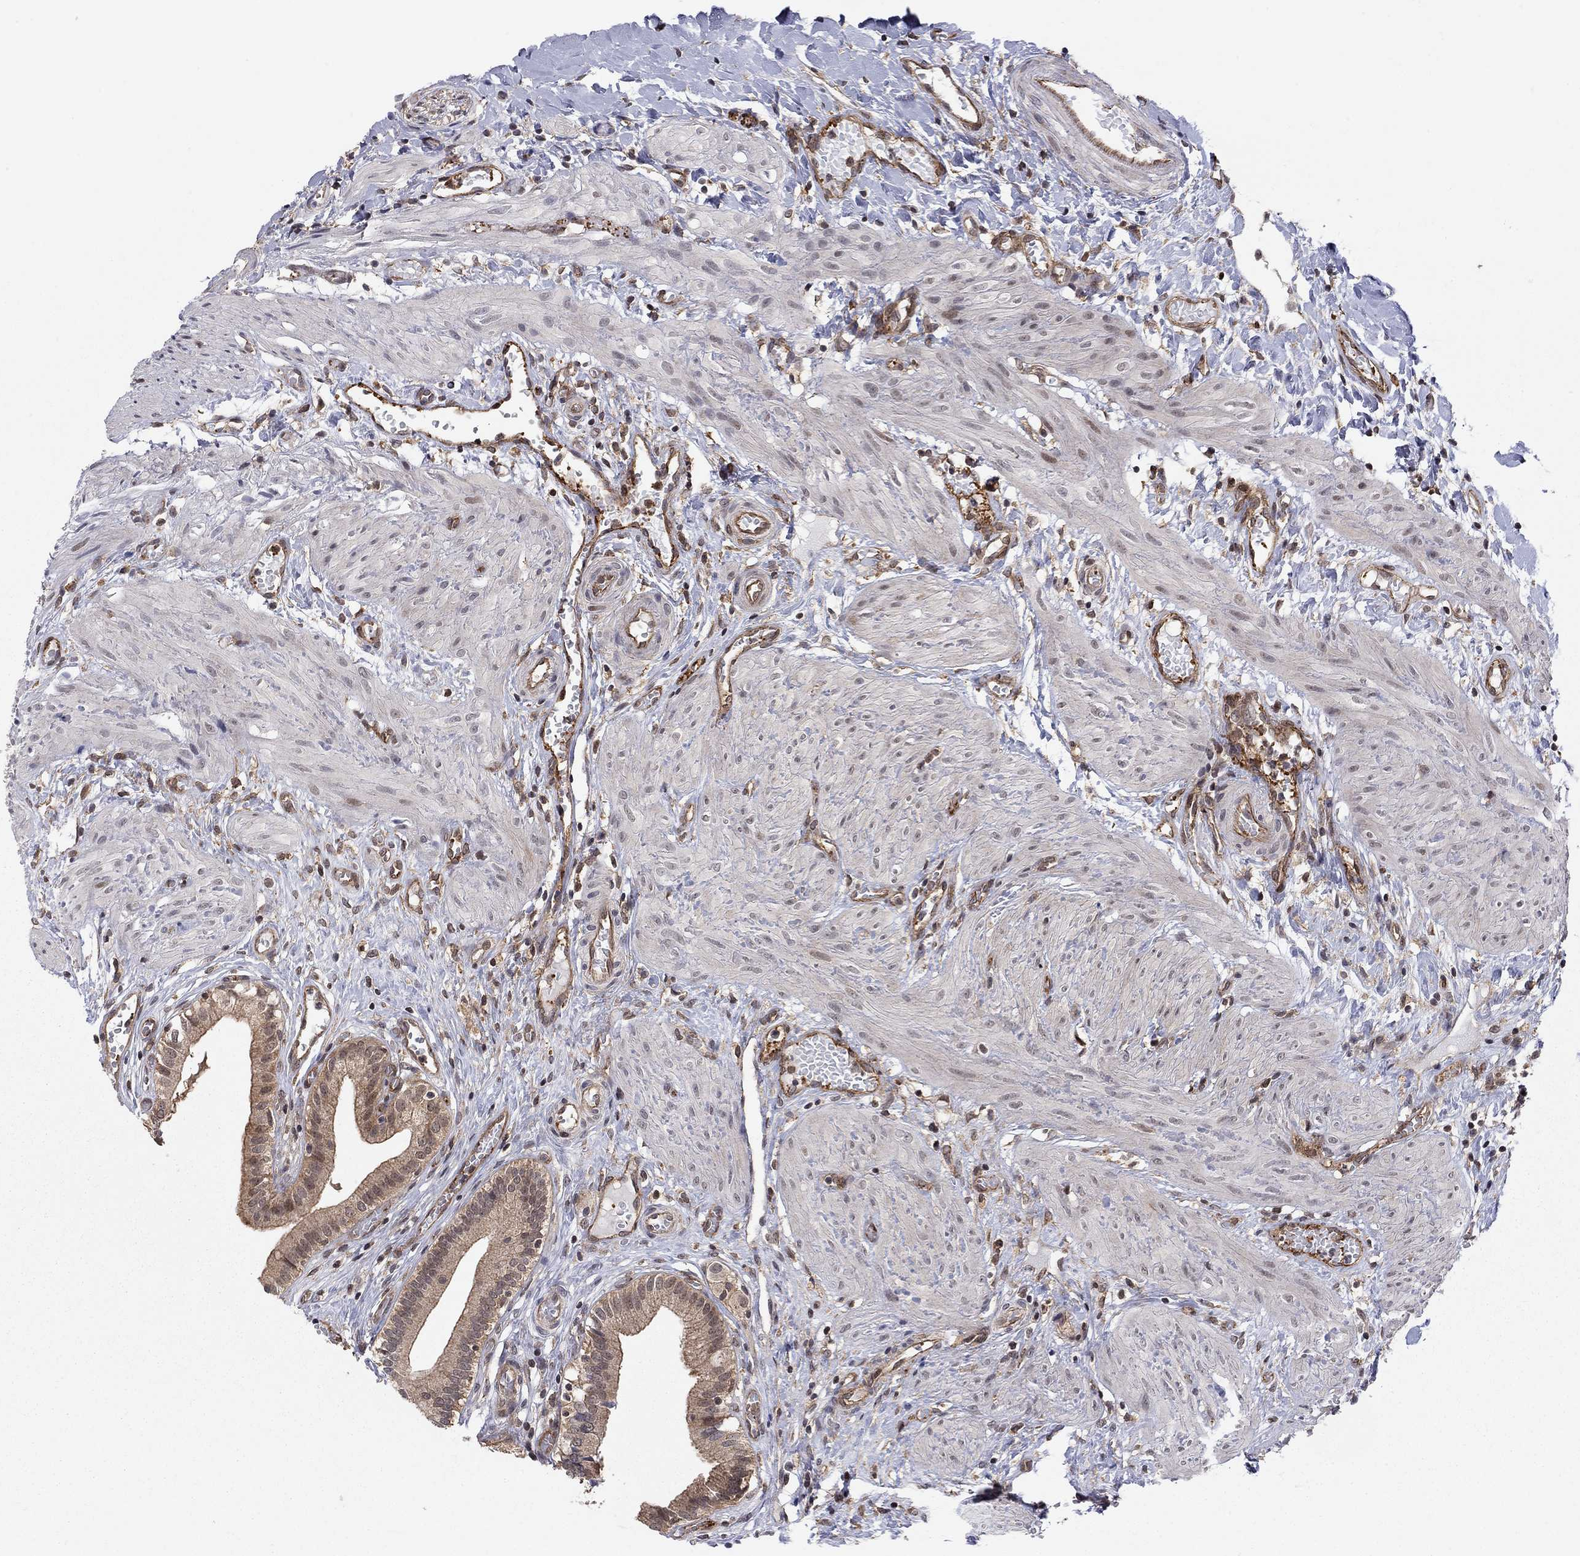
{"staining": {"intensity": "moderate", "quantity": "25%-75%", "location": "cytoplasmic/membranous"}, "tissue": "gallbladder", "cell_type": "Glandular cells", "image_type": "normal", "snomed": [{"axis": "morphology", "description": "Normal tissue, NOS"}, {"axis": "topography", "description": "Gallbladder"}], "caption": "Benign gallbladder reveals moderate cytoplasmic/membranous staining in about 25%-75% of glandular cells The staining is performed using DAB brown chromogen to label protein expression. The nuclei are counter-stained blue using hematoxylin..", "gene": "TDP1", "patient": {"sex": "female", "age": 24}}